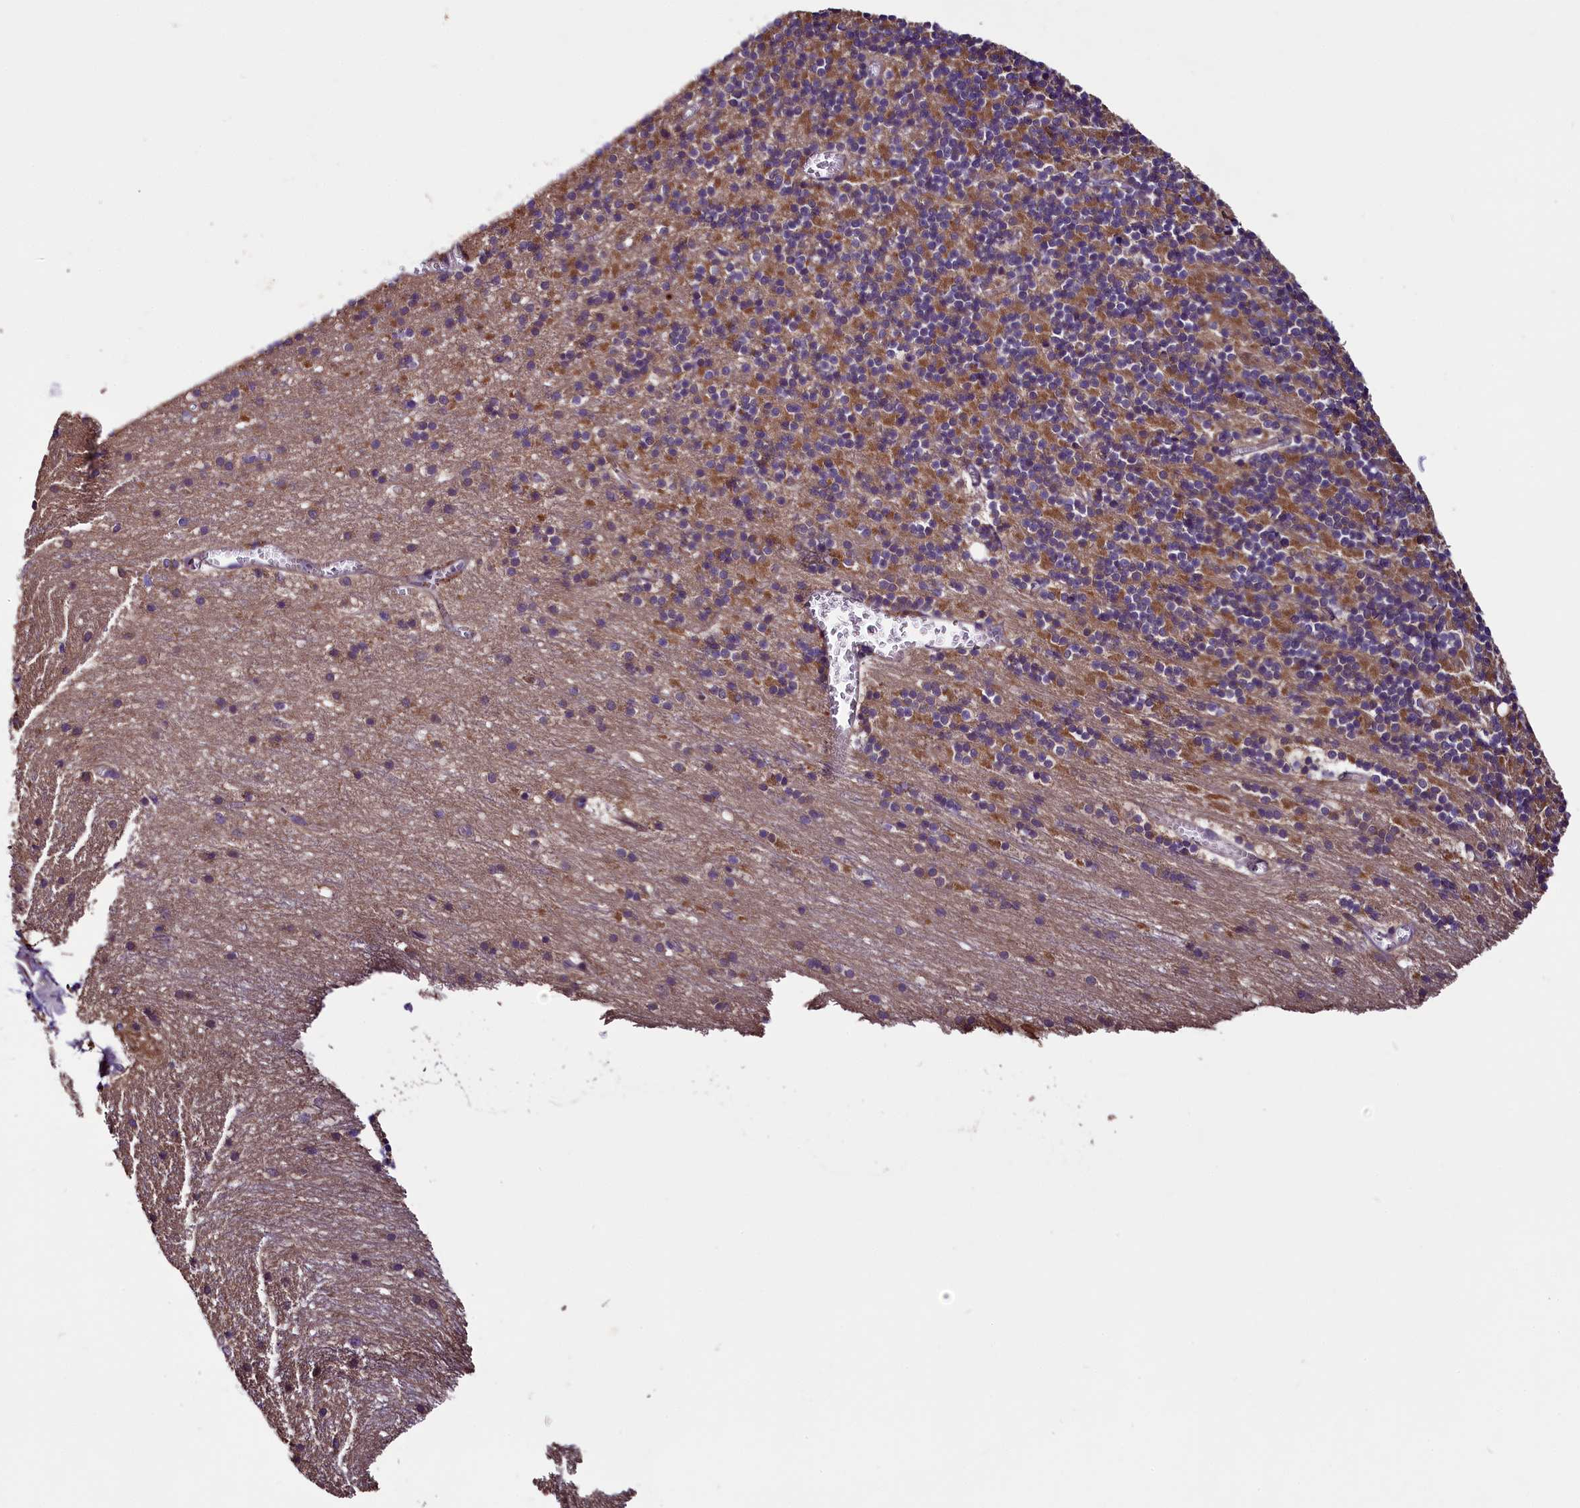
{"staining": {"intensity": "moderate", "quantity": "25%-75%", "location": "cytoplasmic/membranous"}, "tissue": "cerebellum", "cell_type": "Cells in granular layer", "image_type": "normal", "snomed": [{"axis": "morphology", "description": "Normal tissue, NOS"}, {"axis": "topography", "description": "Cerebellum"}], "caption": "Immunohistochemical staining of benign cerebellum exhibits 25%-75% levels of moderate cytoplasmic/membranous protein expression in about 25%-75% of cells in granular layer. Immunohistochemistry (ihc) stains the protein of interest in brown and the nuclei are stained blue.", "gene": "RPUSD2", "patient": {"sex": "male", "age": 54}}